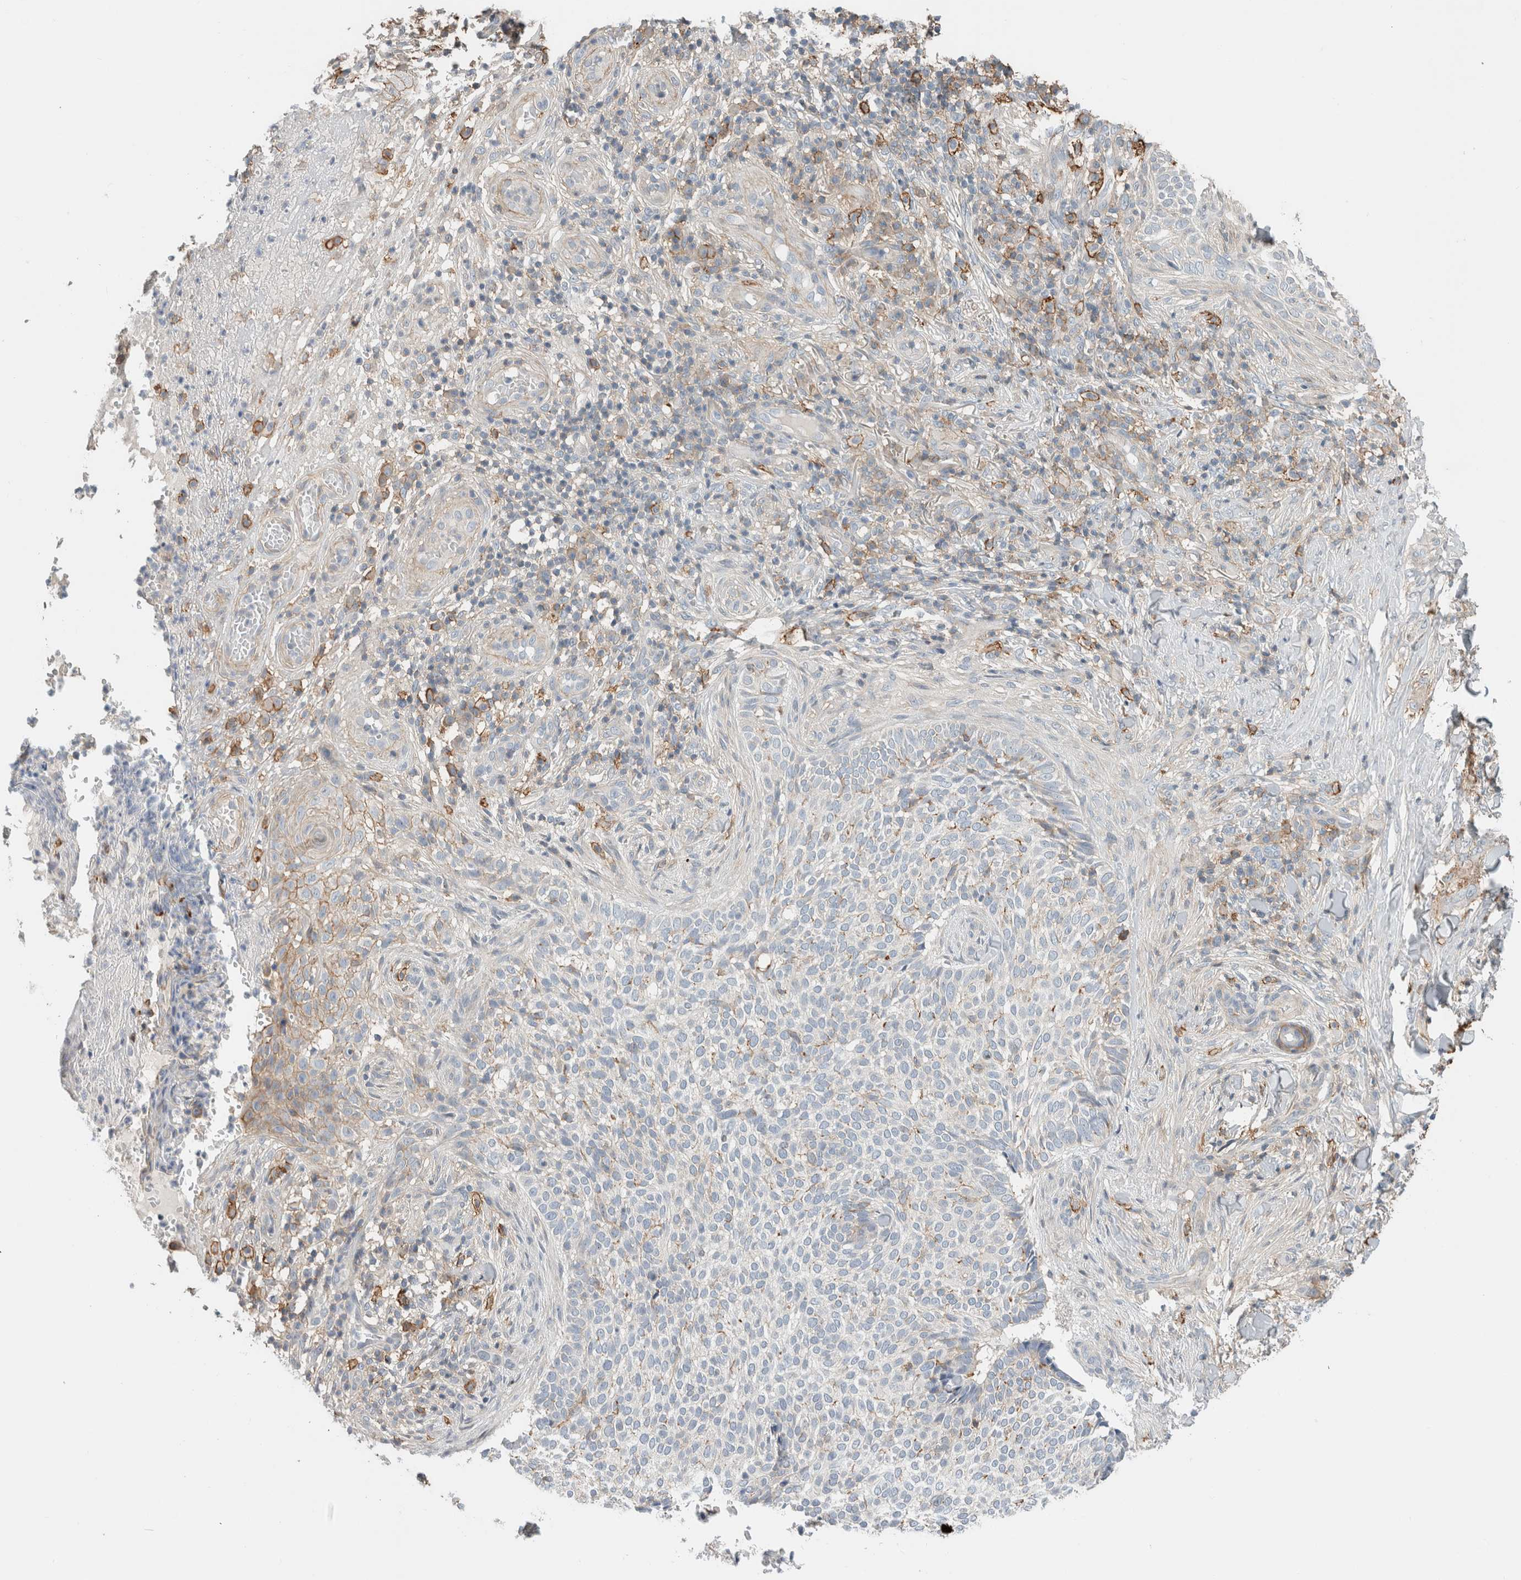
{"staining": {"intensity": "negative", "quantity": "none", "location": "none"}, "tissue": "skin cancer", "cell_type": "Tumor cells", "image_type": "cancer", "snomed": [{"axis": "morphology", "description": "Normal tissue, NOS"}, {"axis": "morphology", "description": "Basal cell carcinoma"}, {"axis": "topography", "description": "Skin"}], "caption": "Micrograph shows no significant protein positivity in tumor cells of skin basal cell carcinoma.", "gene": "ERCC6L2", "patient": {"sex": "male", "age": 67}}